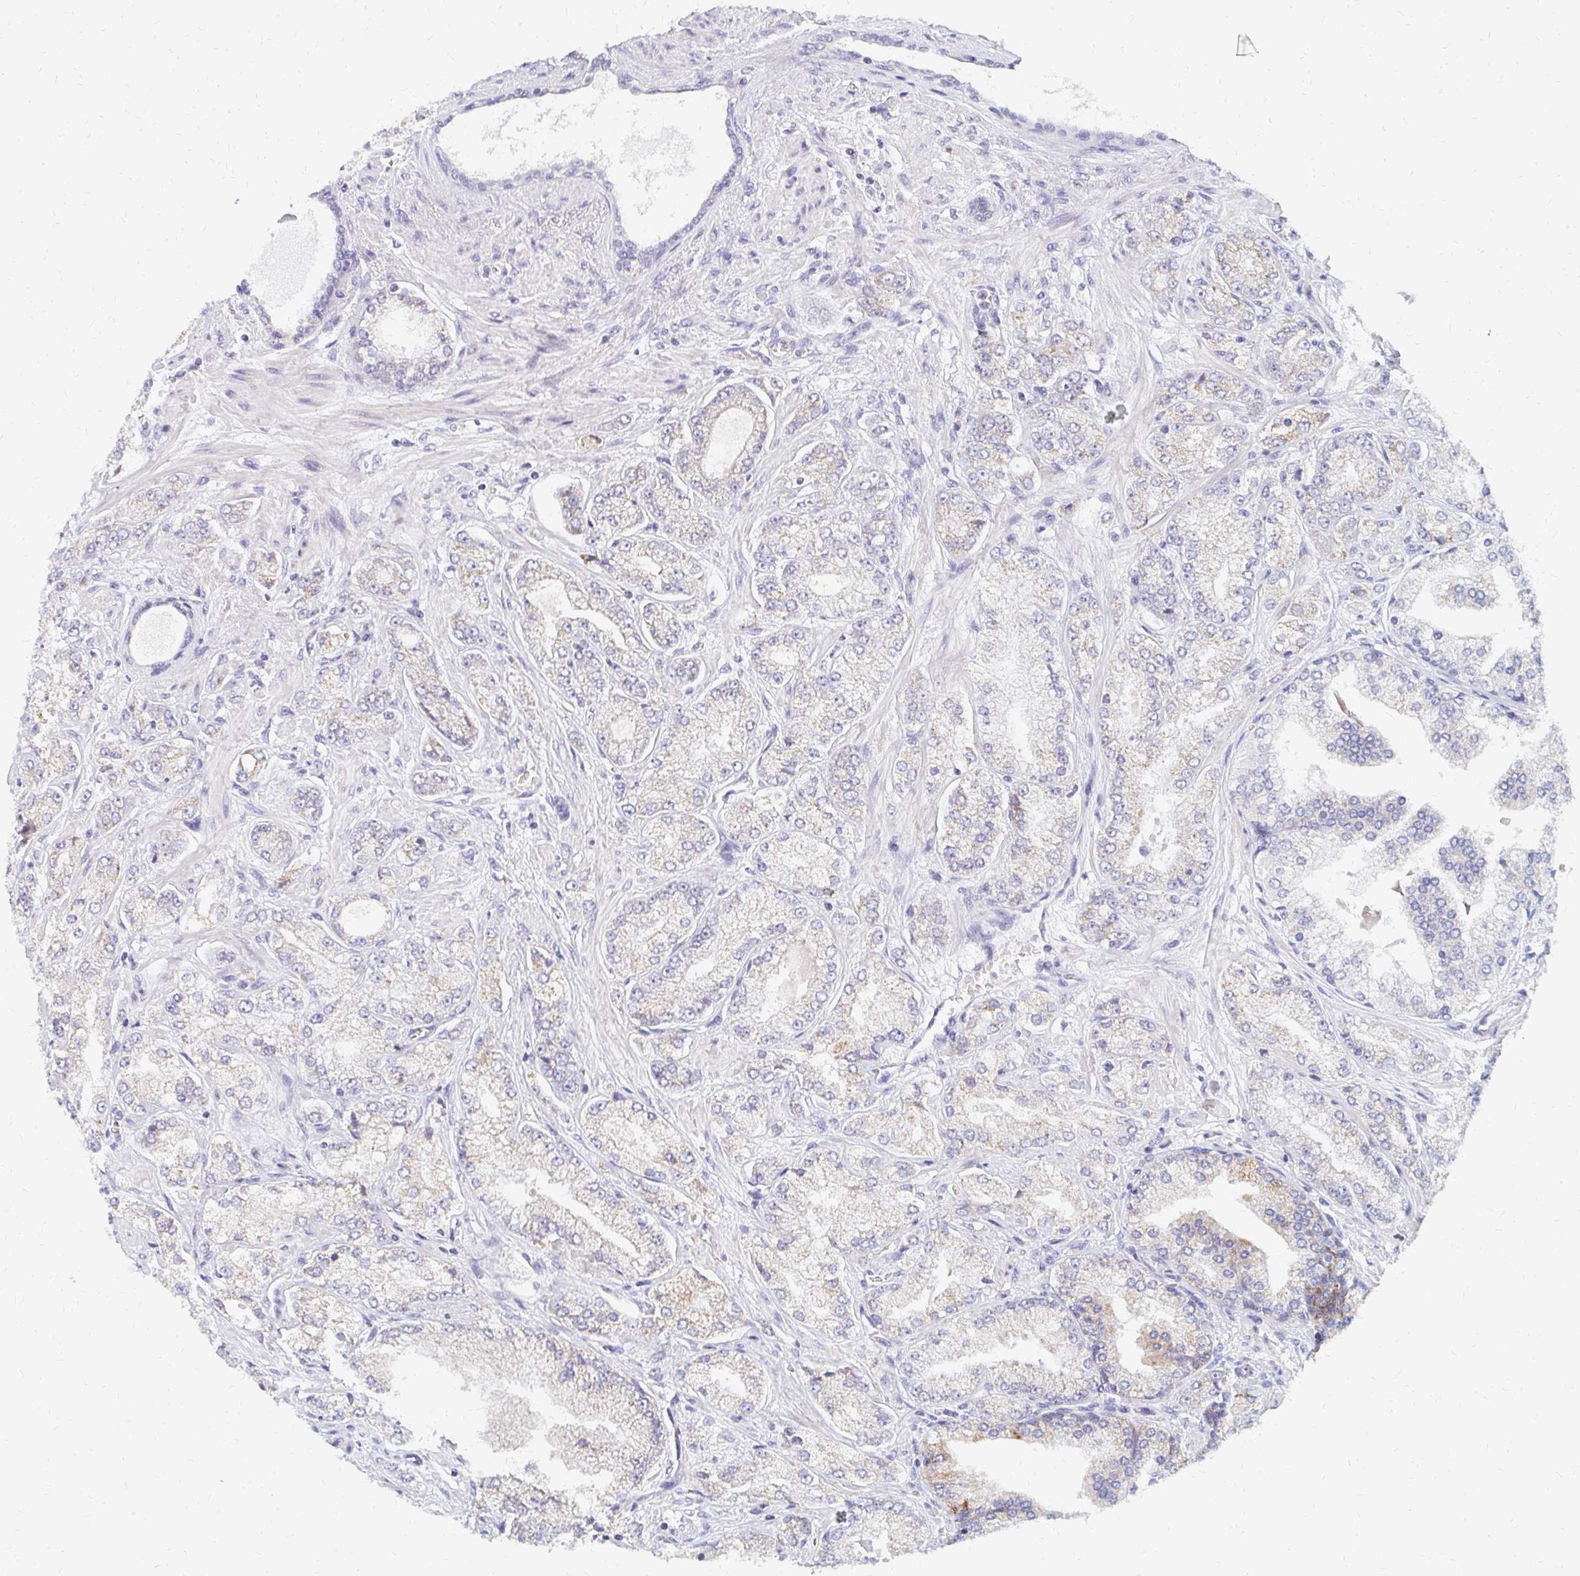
{"staining": {"intensity": "negative", "quantity": "none", "location": "none"}, "tissue": "prostate cancer", "cell_type": "Tumor cells", "image_type": "cancer", "snomed": [{"axis": "morphology", "description": "Normal tissue, NOS"}, {"axis": "morphology", "description": "Adenocarcinoma, High grade"}, {"axis": "topography", "description": "Prostate"}, {"axis": "topography", "description": "Peripheral nerve tissue"}], "caption": "Immunohistochemical staining of prostate cancer exhibits no significant expression in tumor cells.", "gene": "OR10V1", "patient": {"sex": "male", "age": 68}}